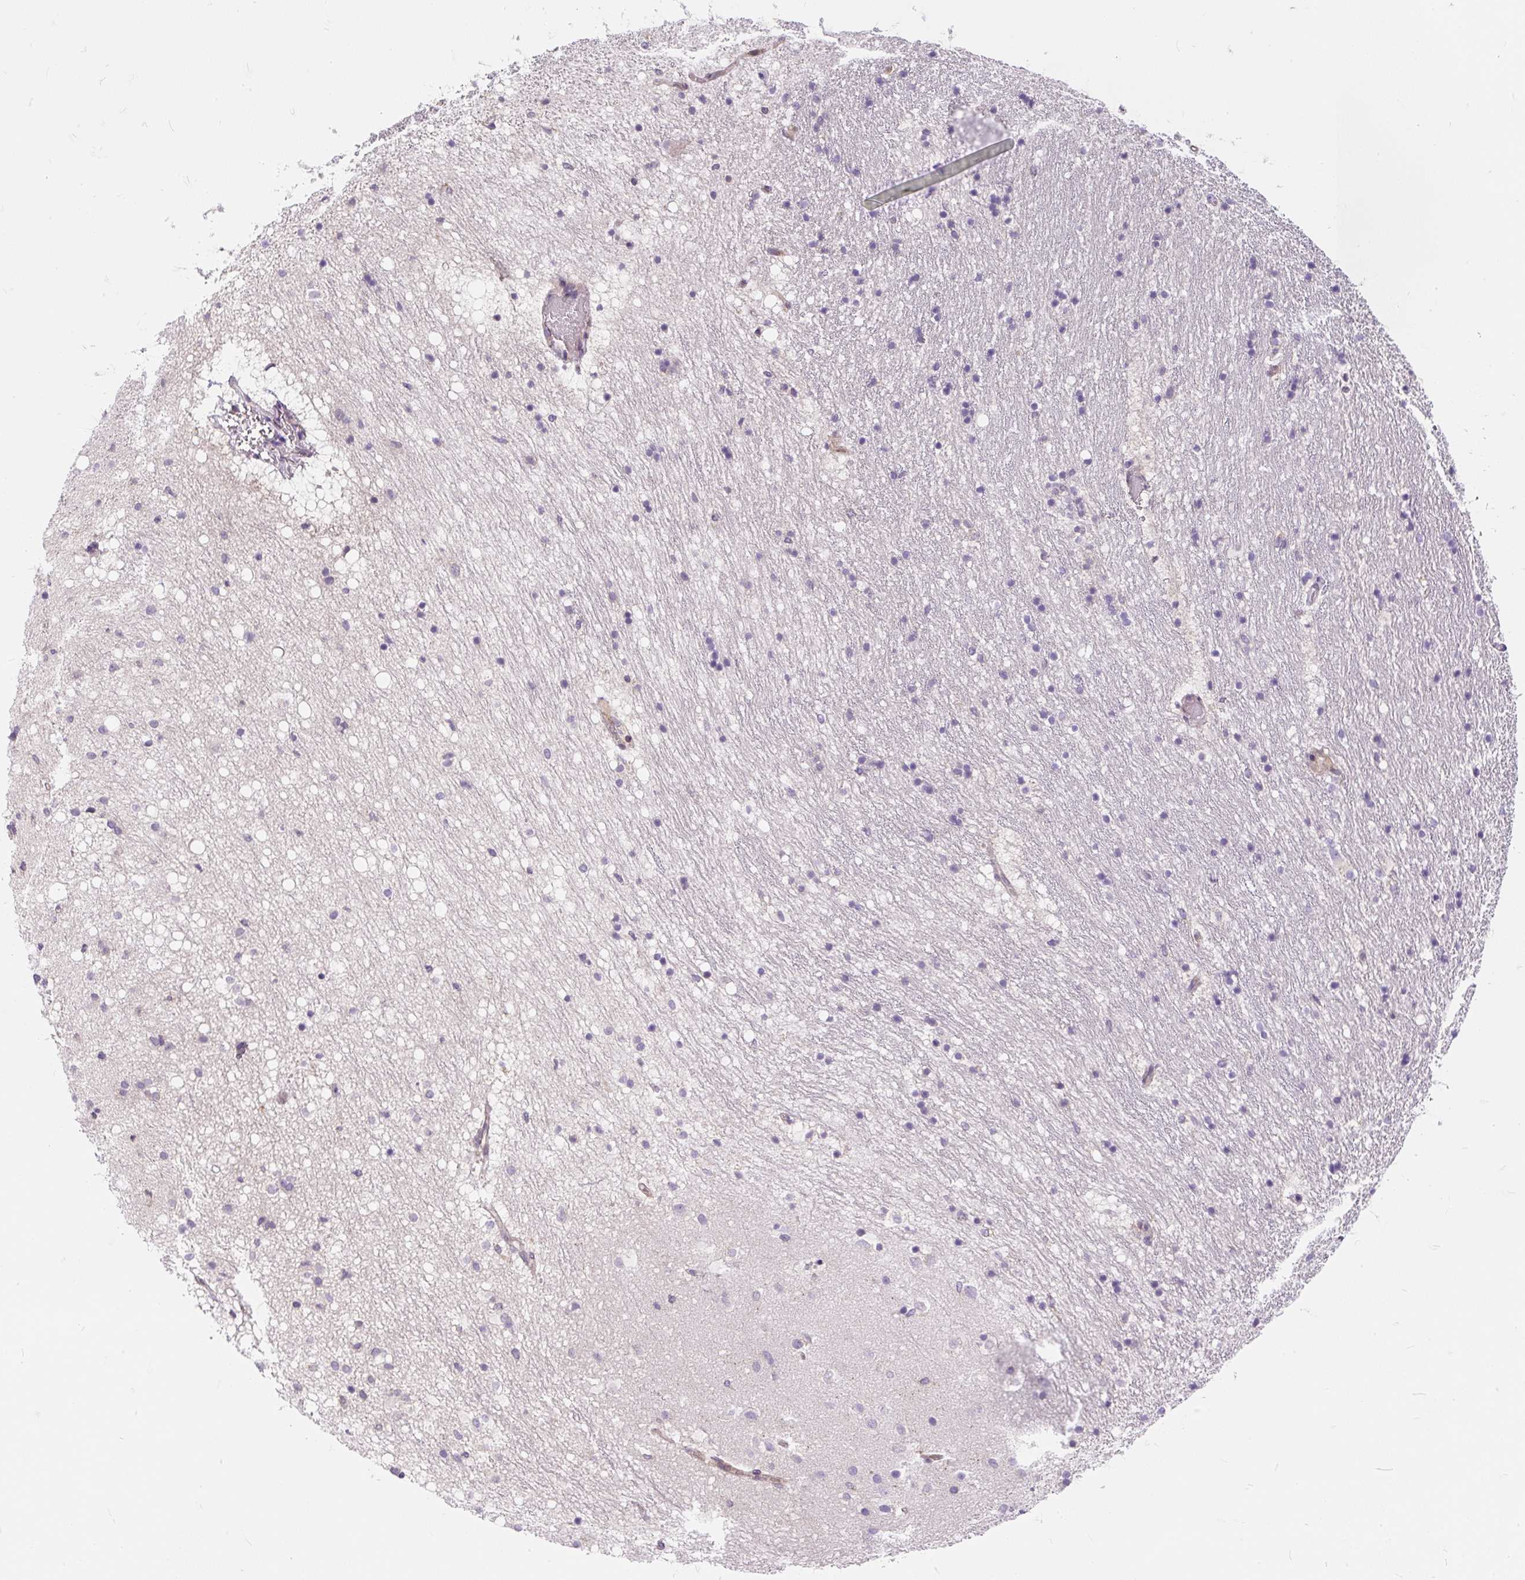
{"staining": {"intensity": "weak", "quantity": "25%-75%", "location": "cytoplasmic/membranous"}, "tissue": "caudate", "cell_type": "Glial cells", "image_type": "normal", "snomed": [{"axis": "morphology", "description": "Normal tissue, NOS"}, {"axis": "topography", "description": "Lateral ventricle wall"}], "caption": "A histopathology image showing weak cytoplasmic/membranous staining in about 25%-75% of glial cells in benign caudate, as visualized by brown immunohistochemical staining.", "gene": "CYP20A1", "patient": {"sex": "male", "age": 37}}